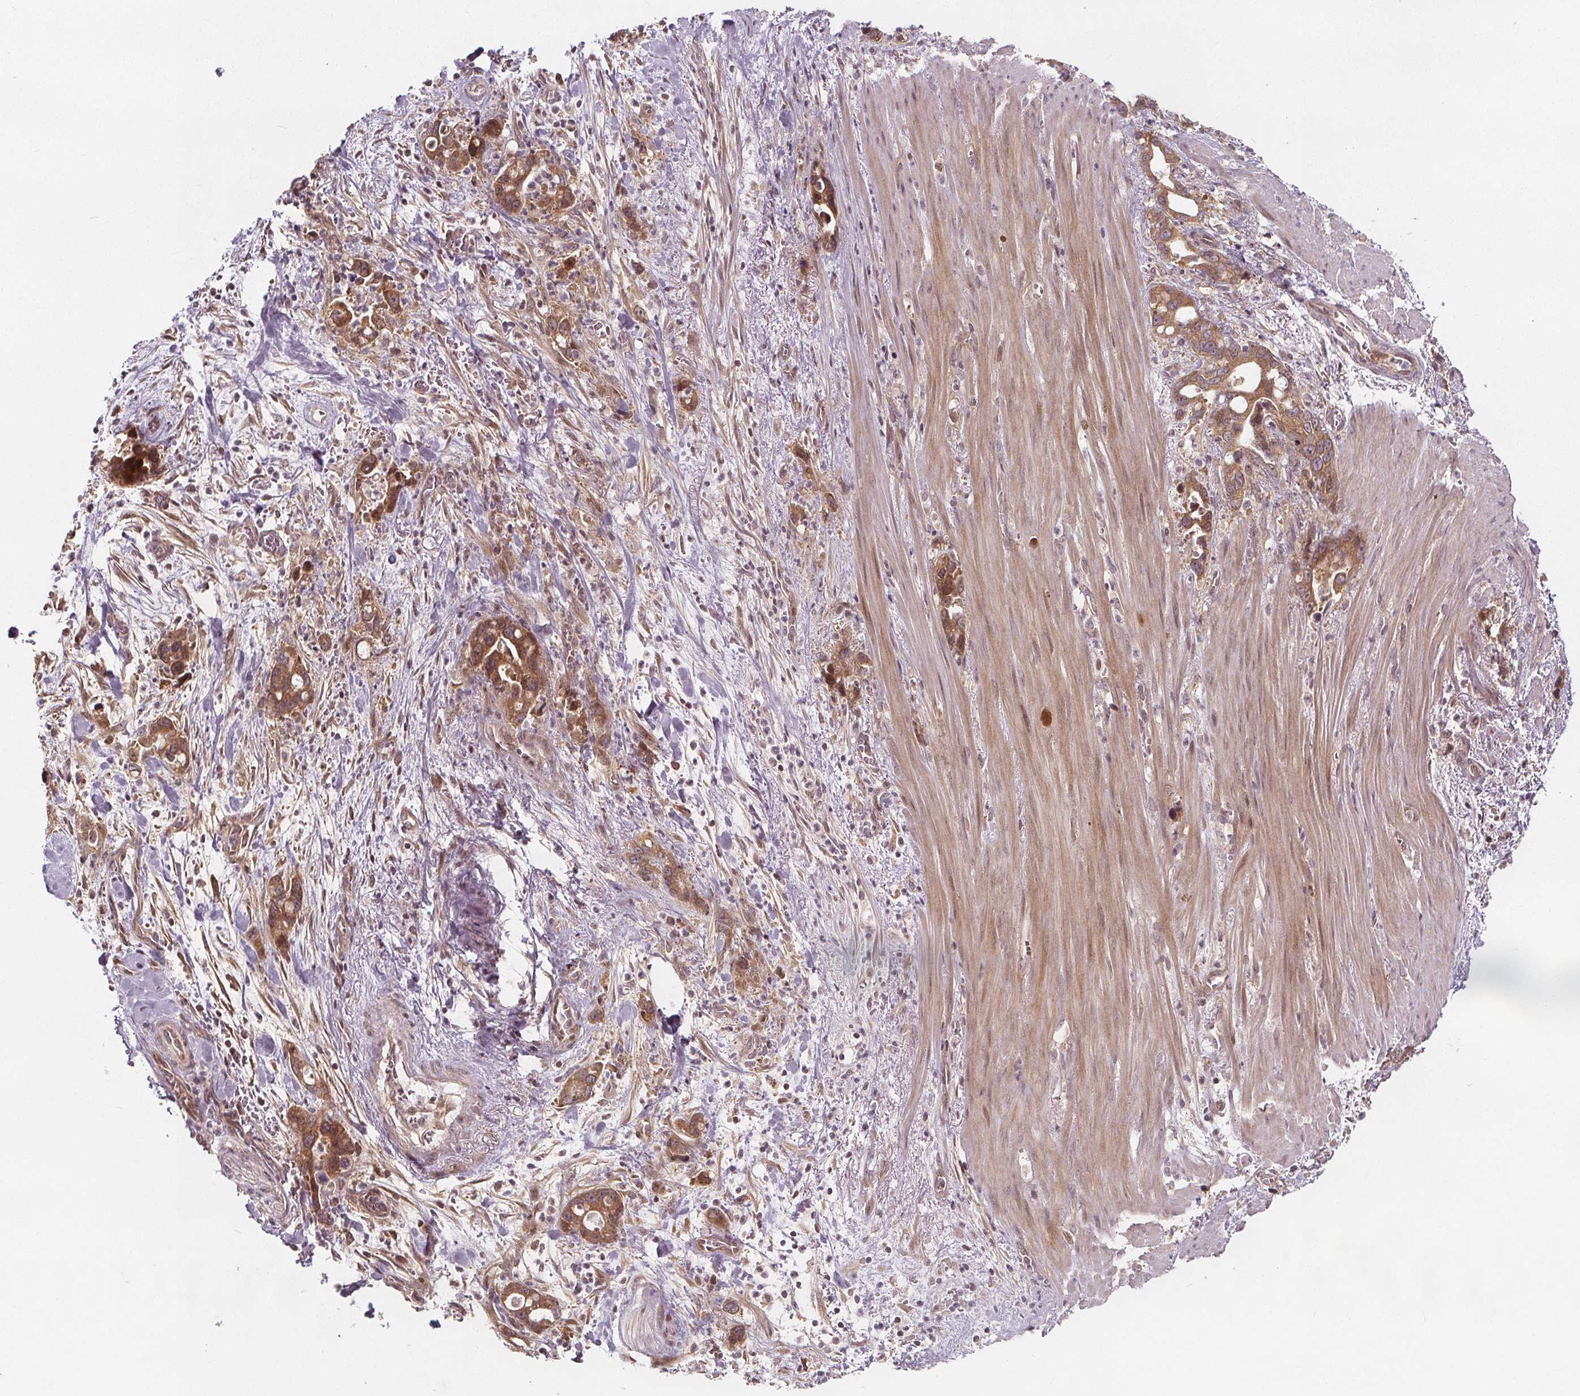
{"staining": {"intensity": "moderate", "quantity": ">75%", "location": "cytoplasmic/membranous"}, "tissue": "stomach cancer", "cell_type": "Tumor cells", "image_type": "cancer", "snomed": [{"axis": "morphology", "description": "Normal tissue, NOS"}, {"axis": "morphology", "description": "Adenocarcinoma, NOS"}, {"axis": "topography", "description": "Esophagus"}, {"axis": "topography", "description": "Stomach, upper"}], "caption": "Moderate cytoplasmic/membranous positivity is seen in approximately >75% of tumor cells in stomach cancer (adenocarcinoma). The protein of interest is shown in brown color, while the nuclei are stained blue.", "gene": "AKT1S1", "patient": {"sex": "male", "age": 74}}